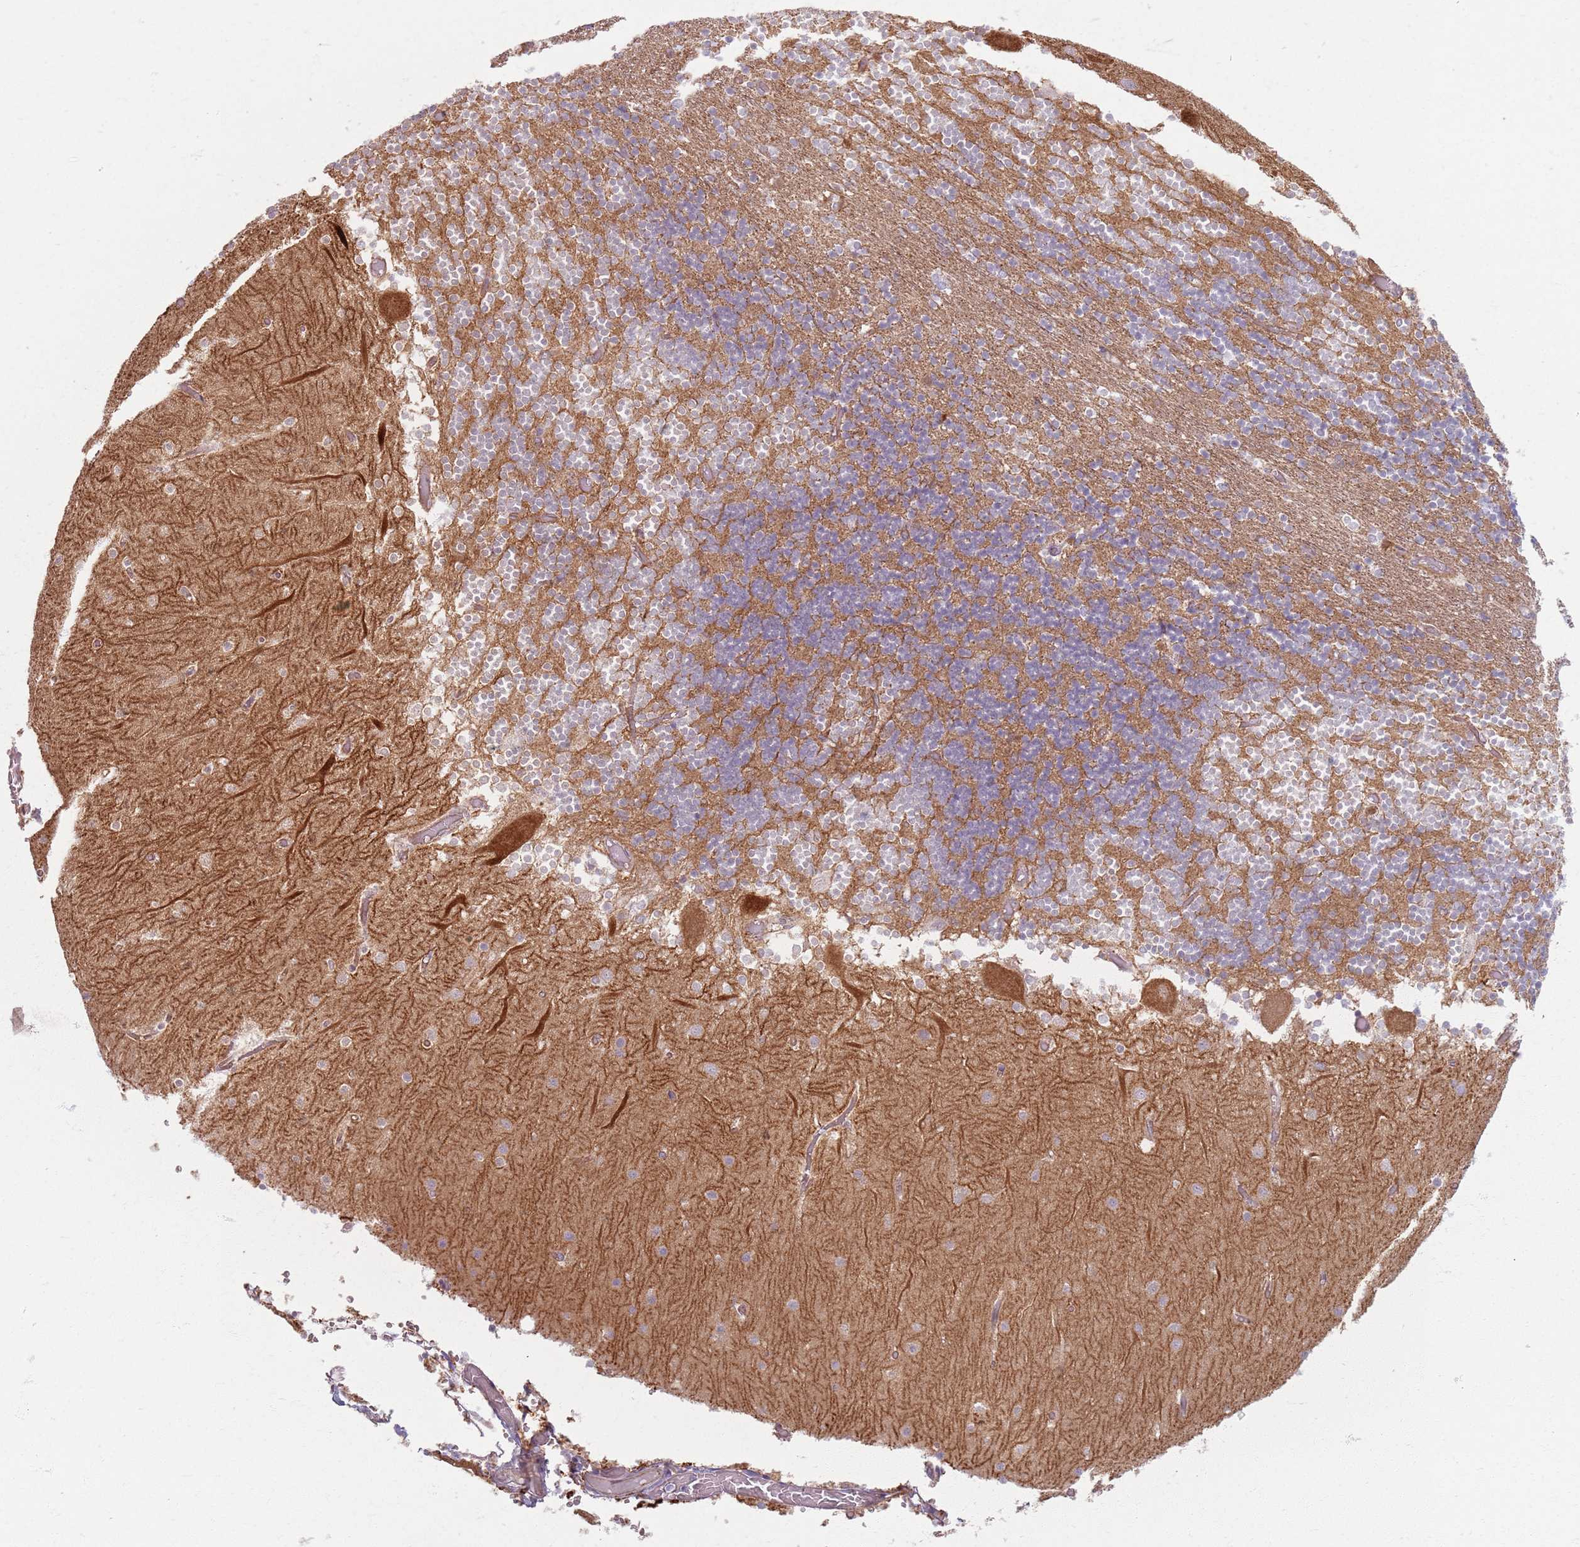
{"staining": {"intensity": "moderate", "quantity": "25%-75%", "location": "cytoplasmic/membranous"}, "tissue": "cerebellum", "cell_type": "Cells in granular layer", "image_type": "normal", "snomed": [{"axis": "morphology", "description": "Normal tissue, NOS"}, {"axis": "topography", "description": "Cerebellum"}], "caption": "This is a histology image of IHC staining of unremarkable cerebellum, which shows moderate expression in the cytoplasmic/membranous of cells in granular layer.", "gene": "KCNA5", "patient": {"sex": "female", "age": 28}}